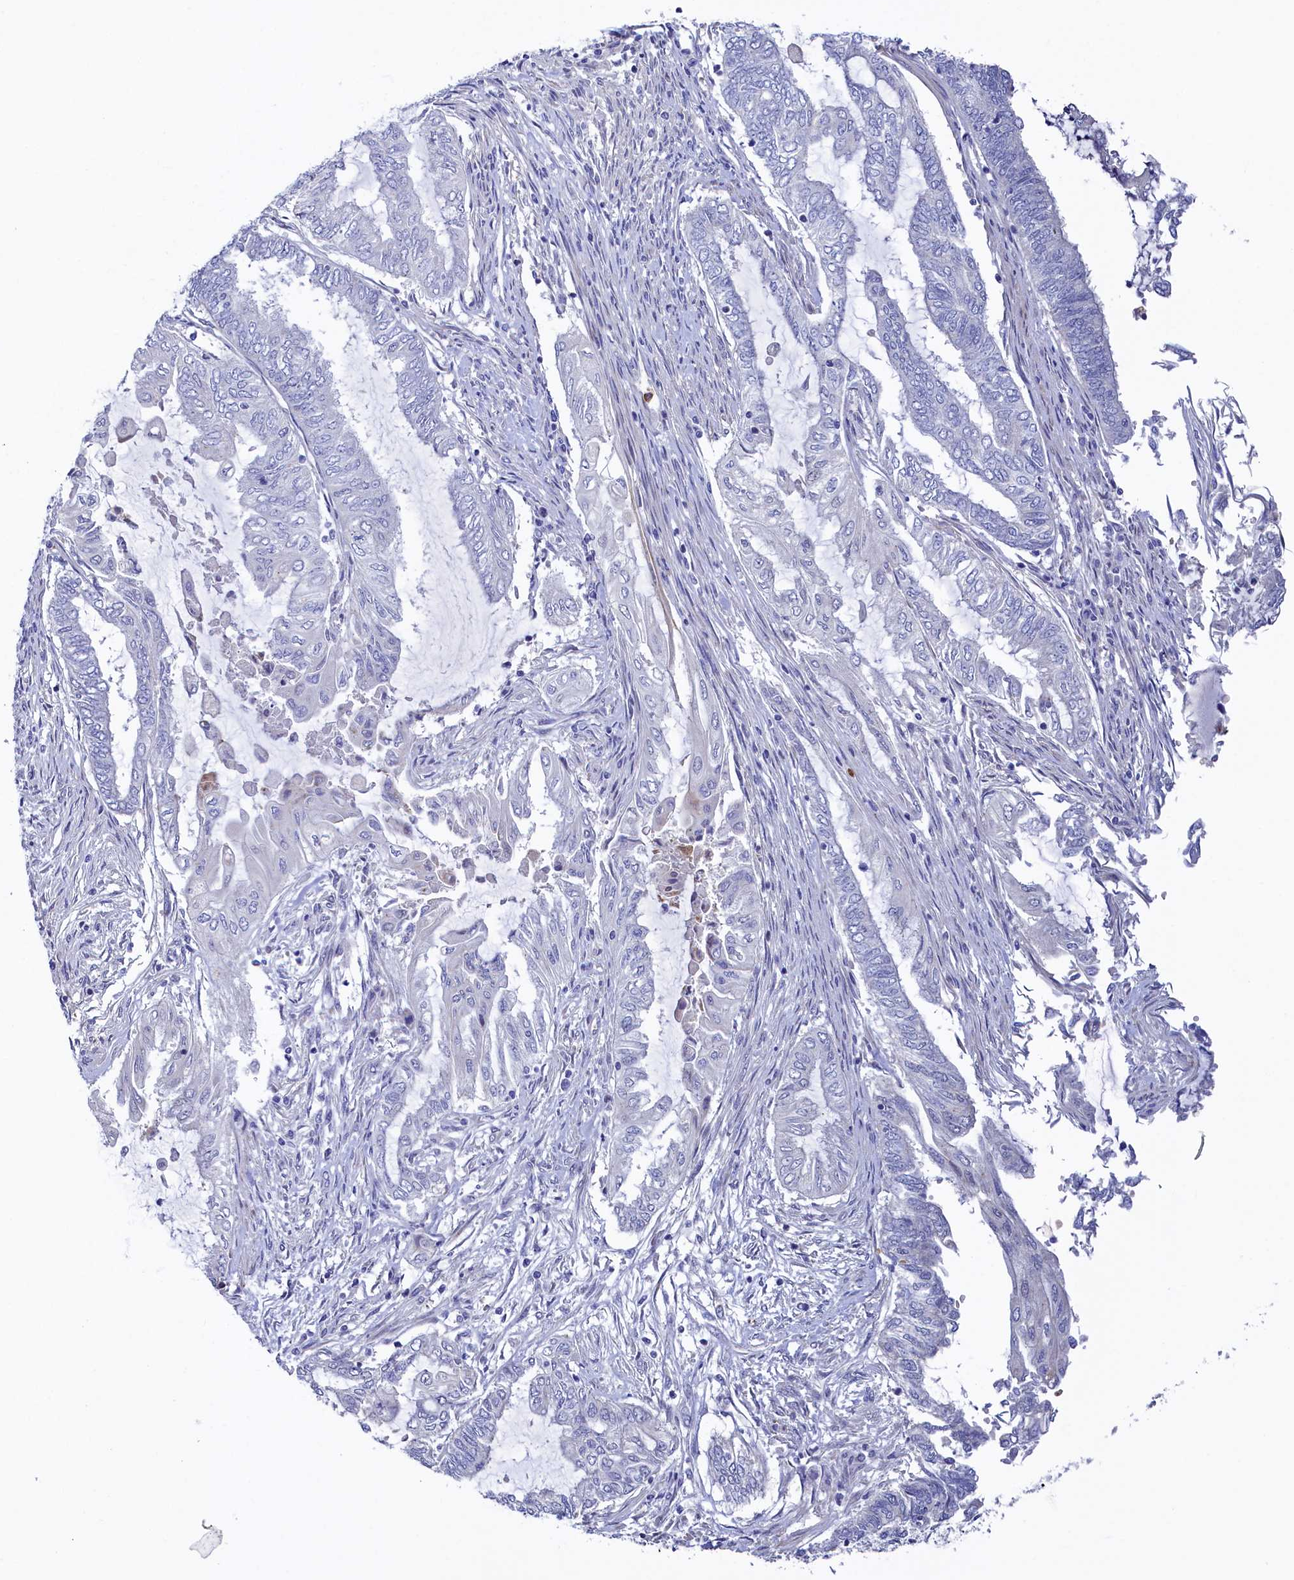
{"staining": {"intensity": "negative", "quantity": "none", "location": "none"}, "tissue": "endometrial cancer", "cell_type": "Tumor cells", "image_type": "cancer", "snomed": [{"axis": "morphology", "description": "Adenocarcinoma, NOS"}, {"axis": "topography", "description": "Uterus"}, {"axis": "topography", "description": "Endometrium"}], "caption": "Endometrial adenocarcinoma was stained to show a protein in brown. There is no significant expression in tumor cells.", "gene": "PIK3C3", "patient": {"sex": "female", "age": 70}}